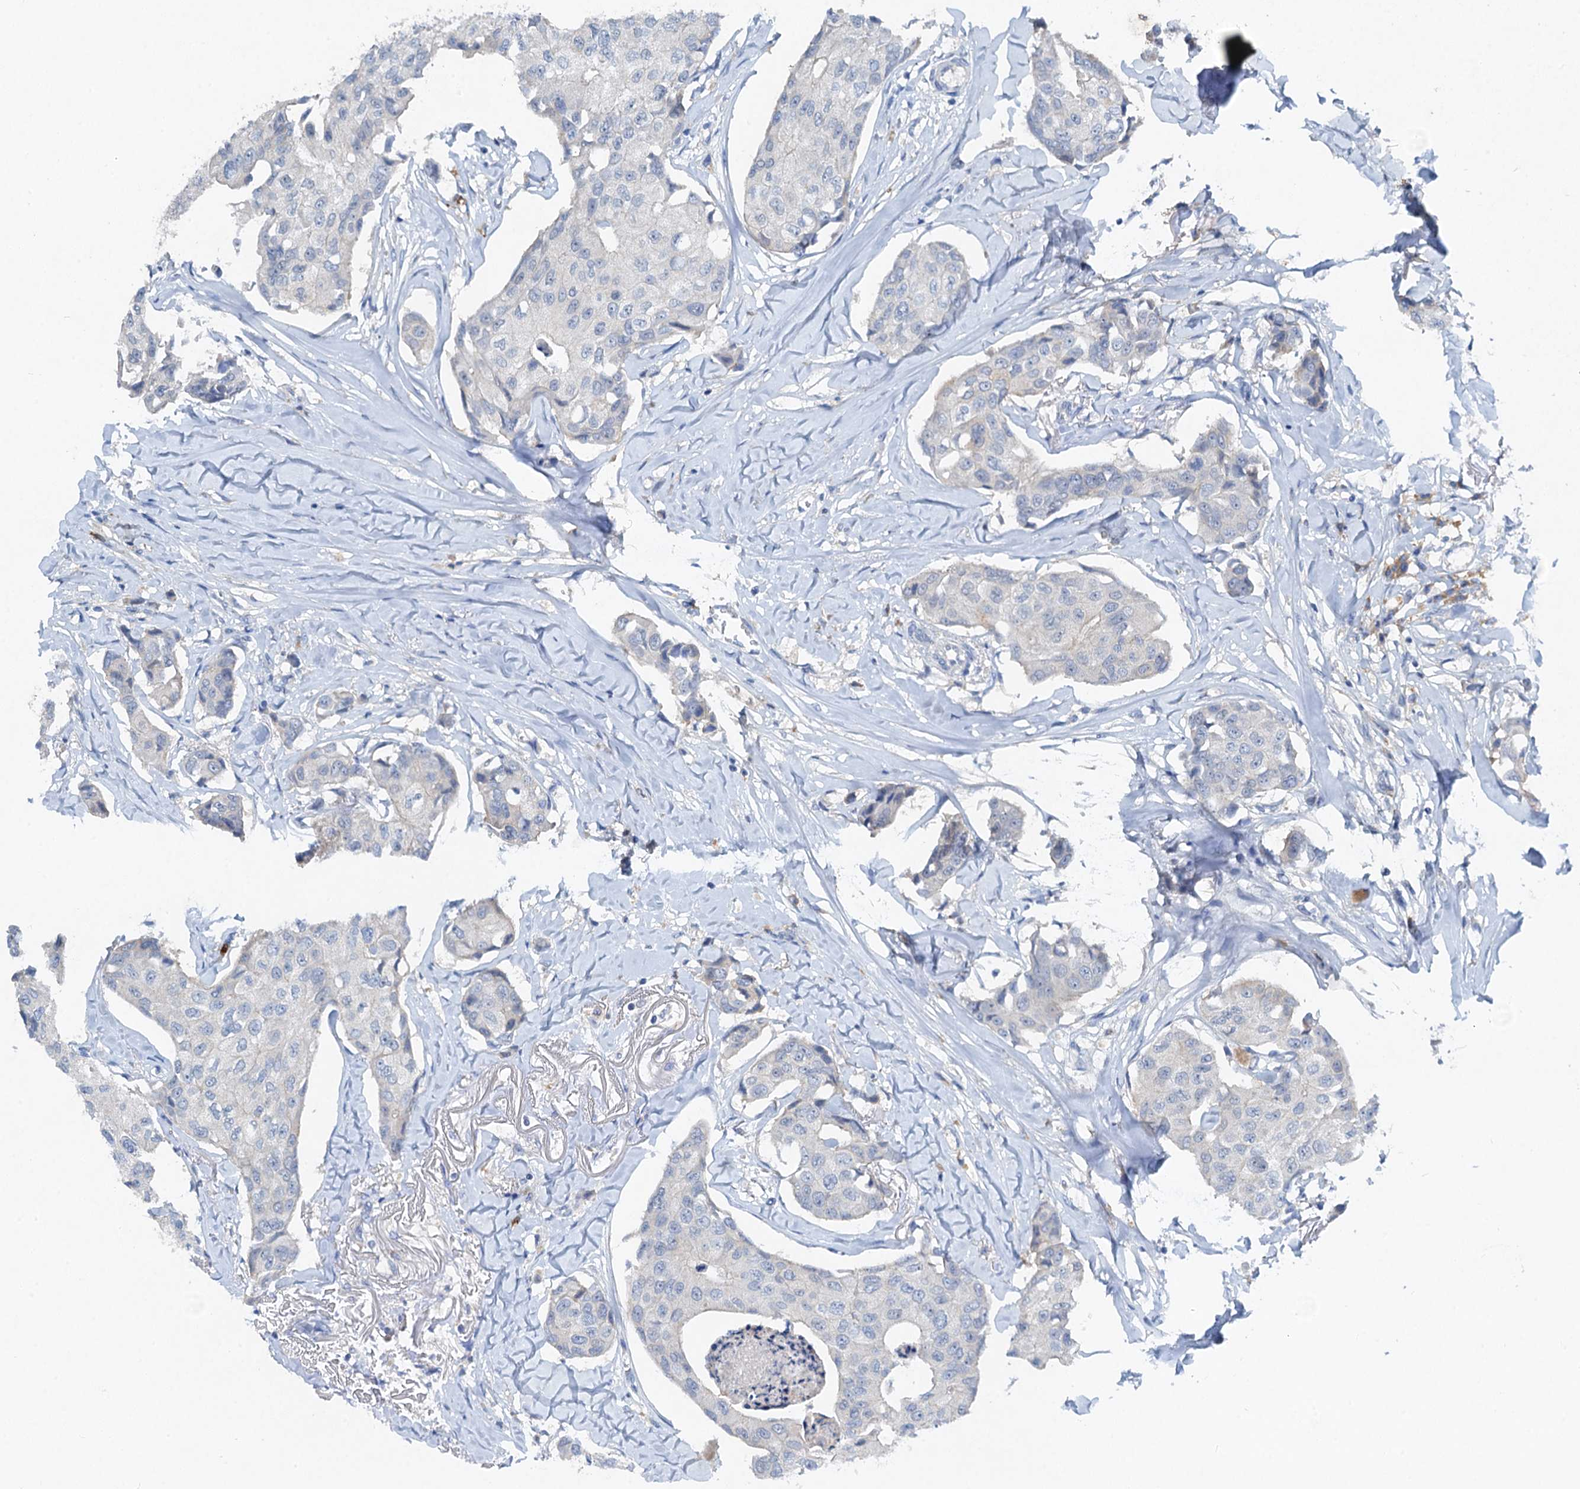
{"staining": {"intensity": "negative", "quantity": "none", "location": "none"}, "tissue": "breast cancer", "cell_type": "Tumor cells", "image_type": "cancer", "snomed": [{"axis": "morphology", "description": "Duct carcinoma"}, {"axis": "topography", "description": "Breast"}], "caption": "Tumor cells are negative for protein expression in human breast intraductal carcinoma.", "gene": "OTOA", "patient": {"sex": "female", "age": 80}}